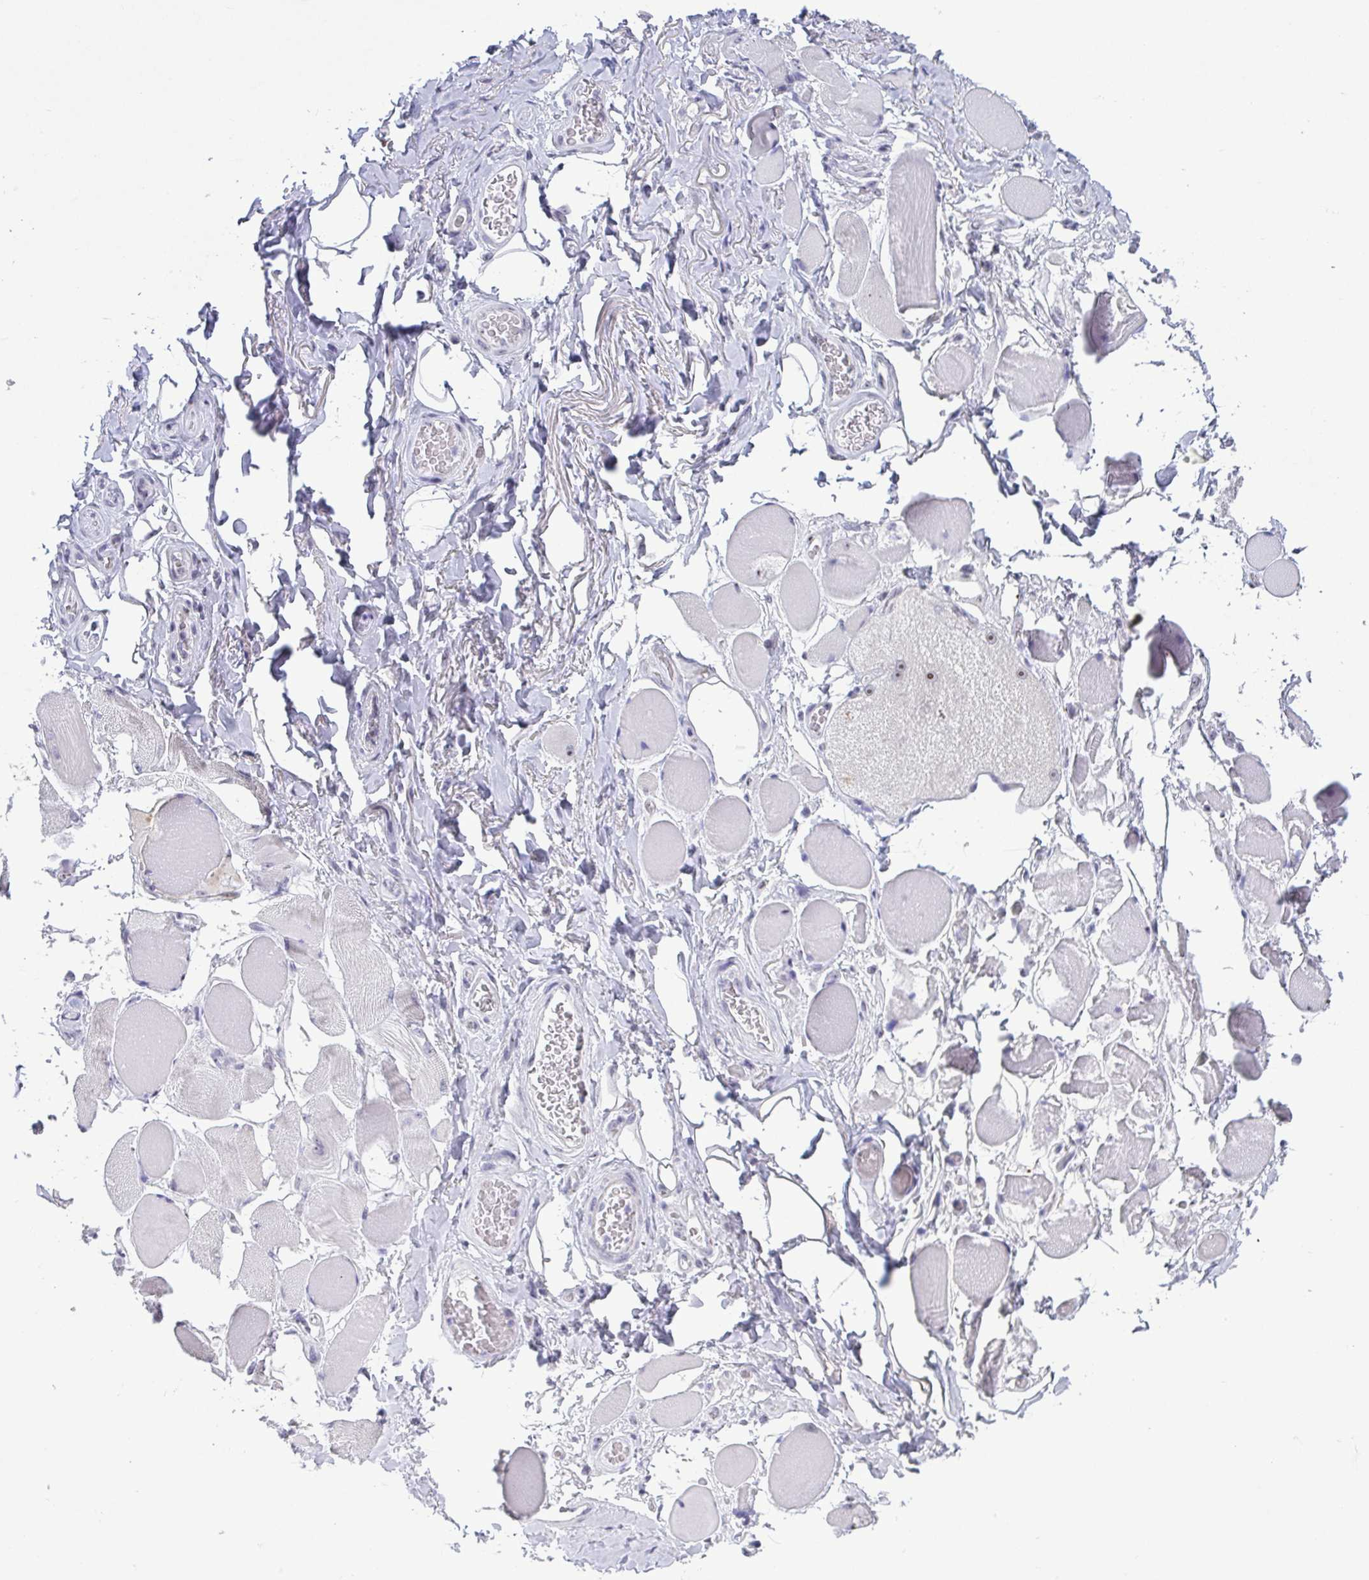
{"staining": {"intensity": "moderate", "quantity": "<25%", "location": "nuclear"}, "tissue": "skeletal muscle", "cell_type": "Myocytes", "image_type": "normal", "snomed": [{"axis": "morphology", "description": "Normal tissue, NOS"}, {"axis": "topography", "description": "Skeletal muscle"}, {"axis": "topography", "description": "Anal"}, {"axis": "topography", "description": "Peripheral nerve tissue"}], "caption": "A brown stain labels moderate nuclear expression of a protein in myocytes of normal human skeletal muscle. Ihc stains the protein of interest in brown and the nuclei are stained blue.", "gene": "BZW1", "patient": {"sex": "male", "age": 53}}